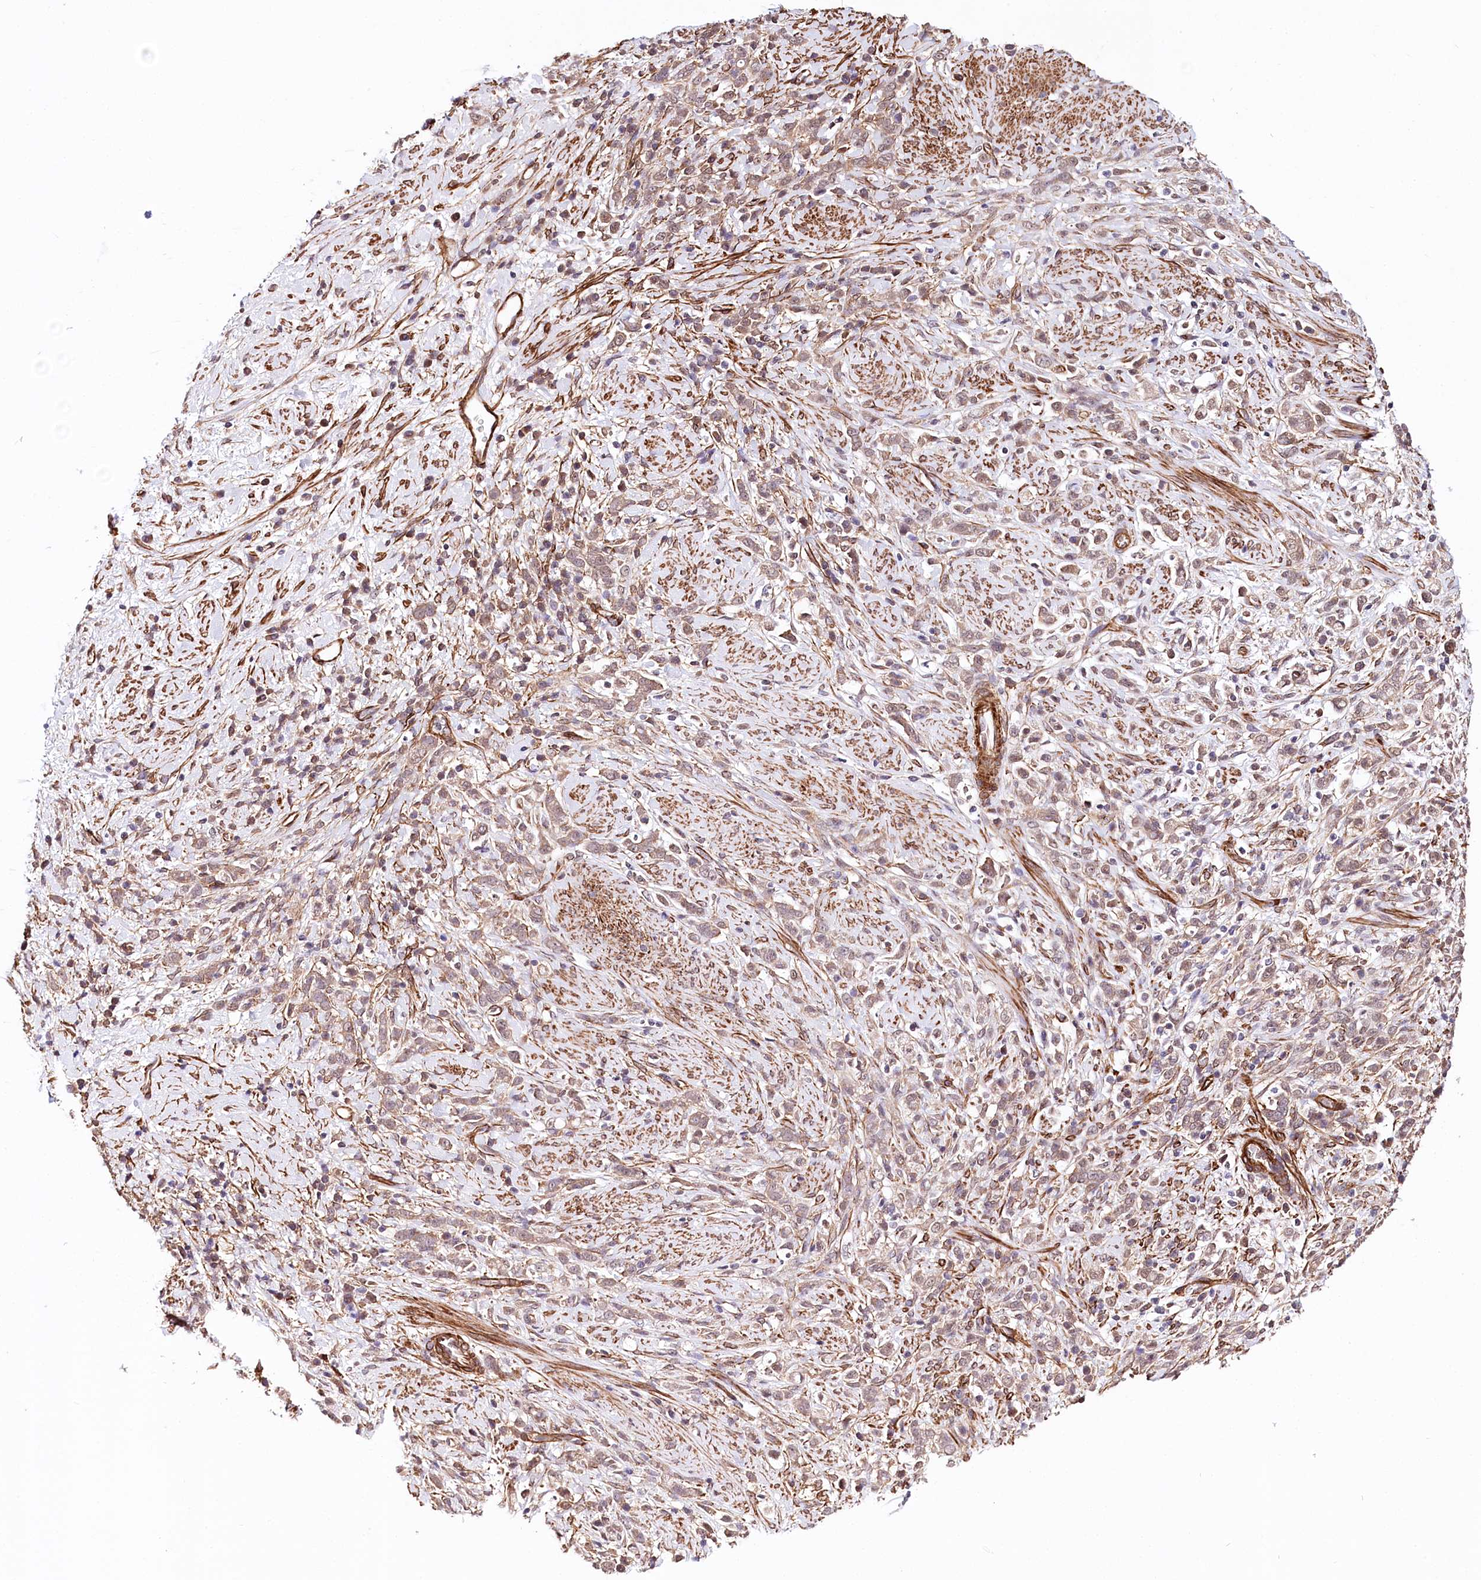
{"staining": {"intensity": "weak", "quantity": "25%-75%", "location": "cytoplasmic/membranous,nuclear"}, "tissue": "stomach cancer", "cell_type": "Tumor cells", "image_type": "cancer", "snomed": [{"axis": "morphology", "description": "Adenocarcinoma, NOS"}, {"axis": "topography", "description": "Stomach"}], "caption": "Immunohistochemical staining of human stomach cancer (adenocarcinoma) shows low levels of weak cytoplasmic/membranous and nuclear protein expression in approximately 25%-75% of tumor cells.", "gene": "PPP2R5B", "patient": {"sex": "female", "age": 60}}